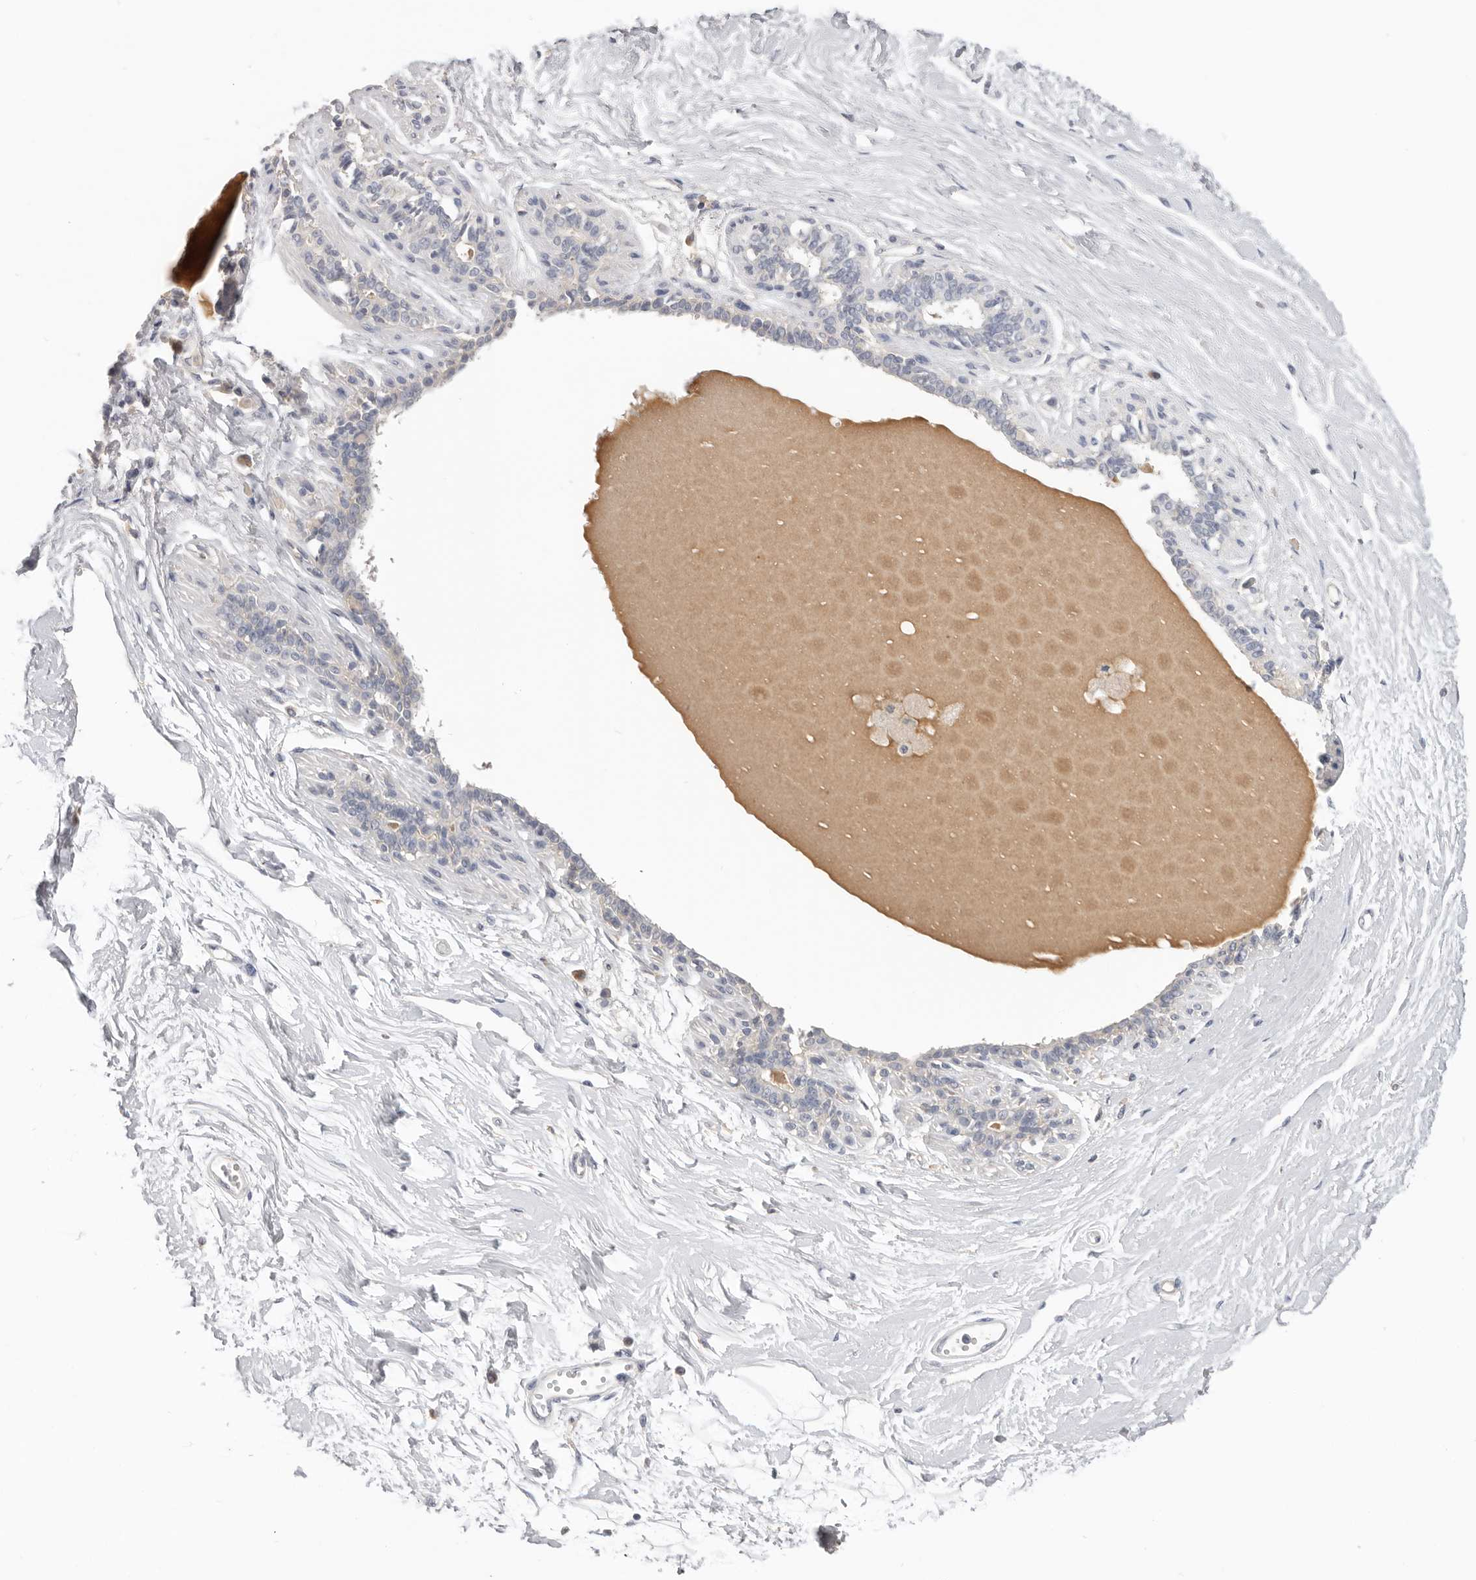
{"staining": {"intensity": "negative", "quantity": "none", "location": "none"}, "tissue": "breast", "cell_type": "Adipocytes", "image_type": "normal", "snomed": [{"axis": "morphology", "description": "Normal tissue, NOS"}, {"axis": "topography", "description": "Breast"}], "caption": "Adipocytes are negative for protein expression in unremarkable human breast. (Stains: DAB IHC with hematoxylin counter stain, Microscopy: brightfield microscopy at high magnification).", "gene": "WDTC1", "patient": {"sex": "female", "age": 45}}